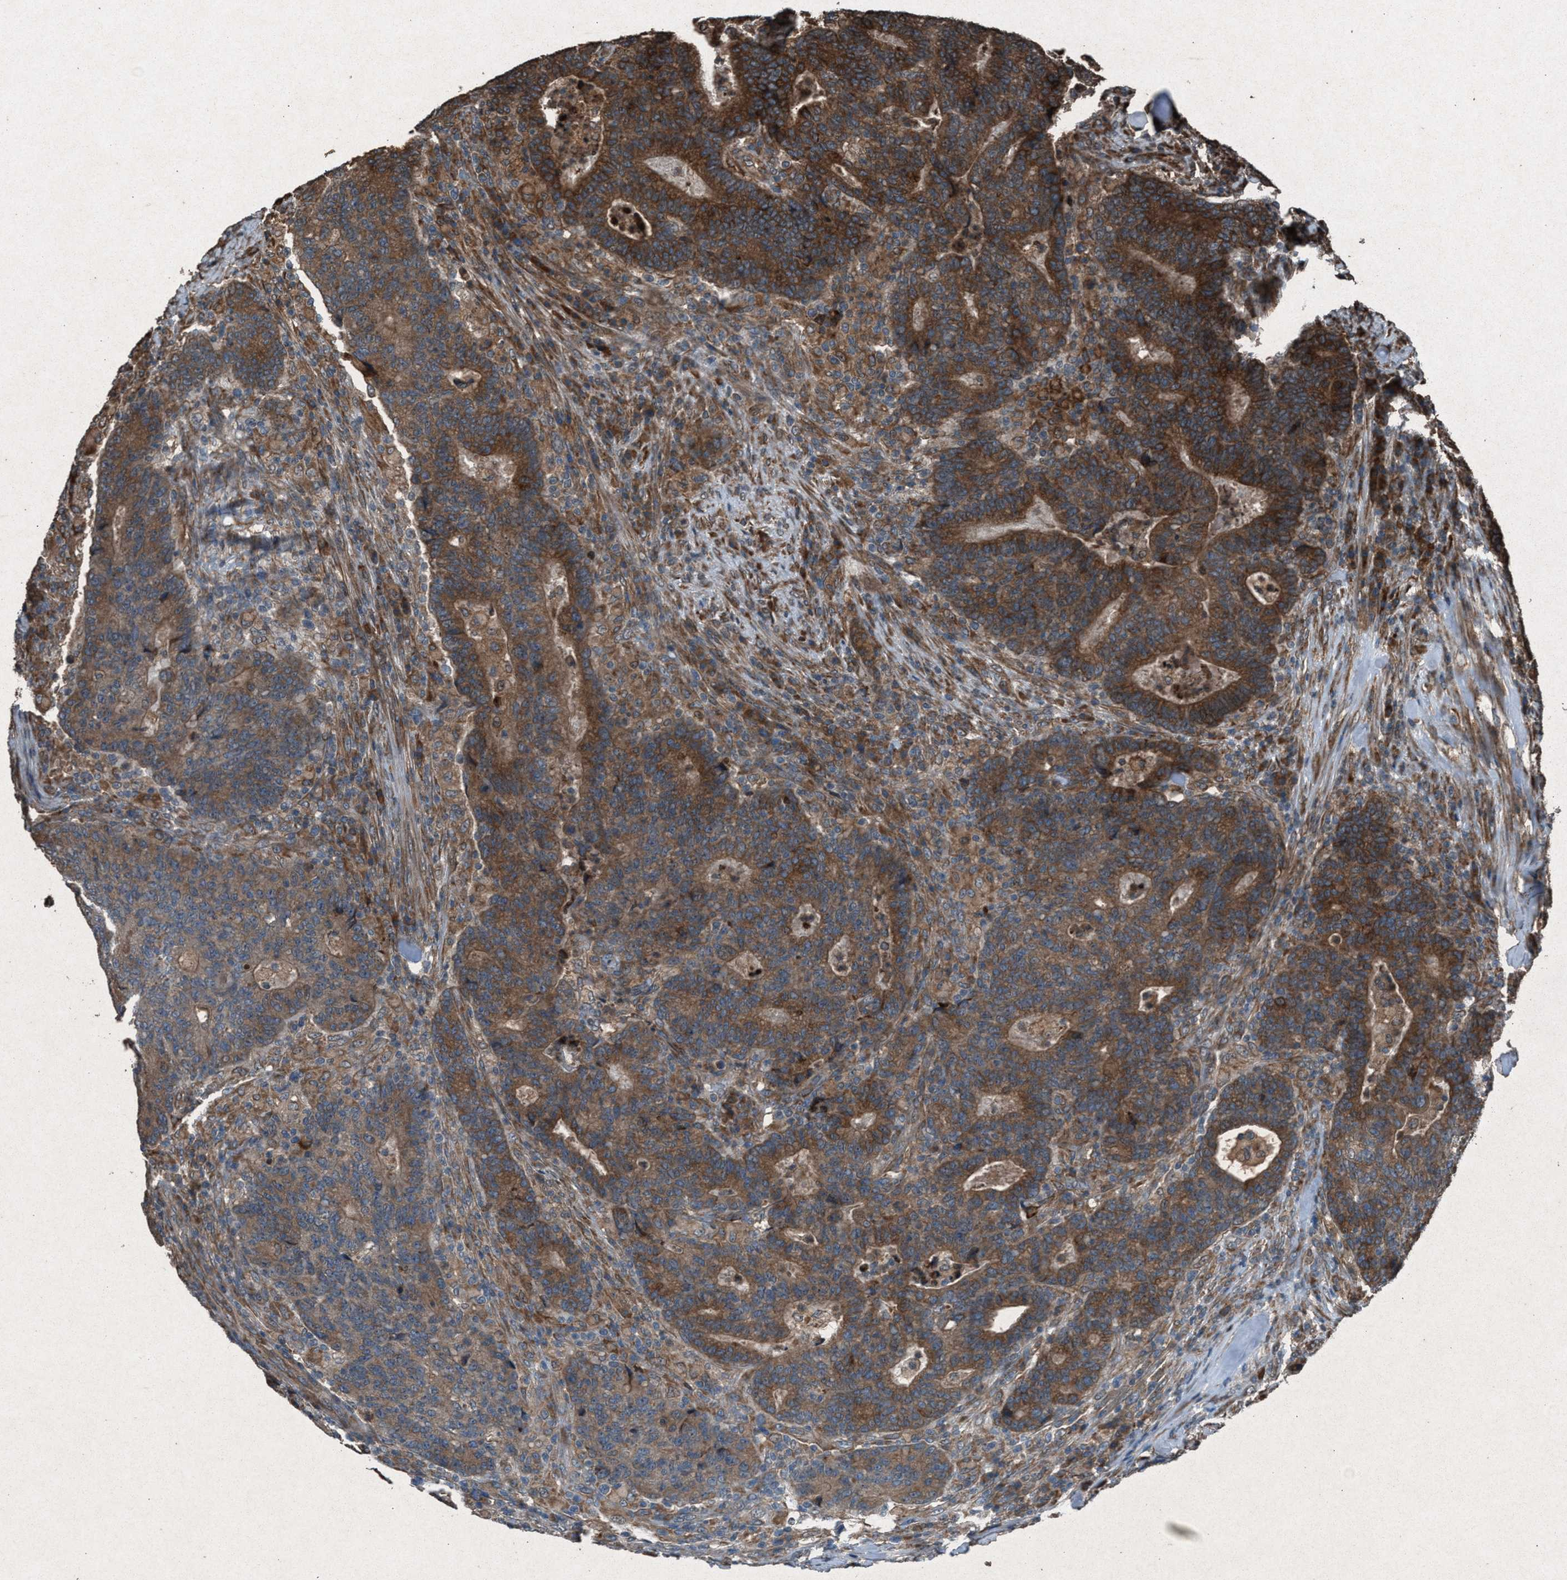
{"staining": {"intensity": "moderate", "quantity": ">75%", "location": "cytoplasmic/membranous"}, "tissue": "colorectal cancer", "cell_type": "Tumor cells", "image_type": "cancer", "snomed": [{"axis": "morphology", "description": "Adenocarcinoma, NOS"}, {"axis": "topography", "description": "Colon"}], "caption": "Moderate cytoplasmic/membranous staining is seen in about >75% of tumor cells in colorectal cancer (adenocarcinoma). The protein of interest is stained brown, and the nuclei are stained in blue (DAB IHC with brightfield microscopy, high magnification).", "gene": "CALR", "patient": {"sex": "female", "age": 75}}